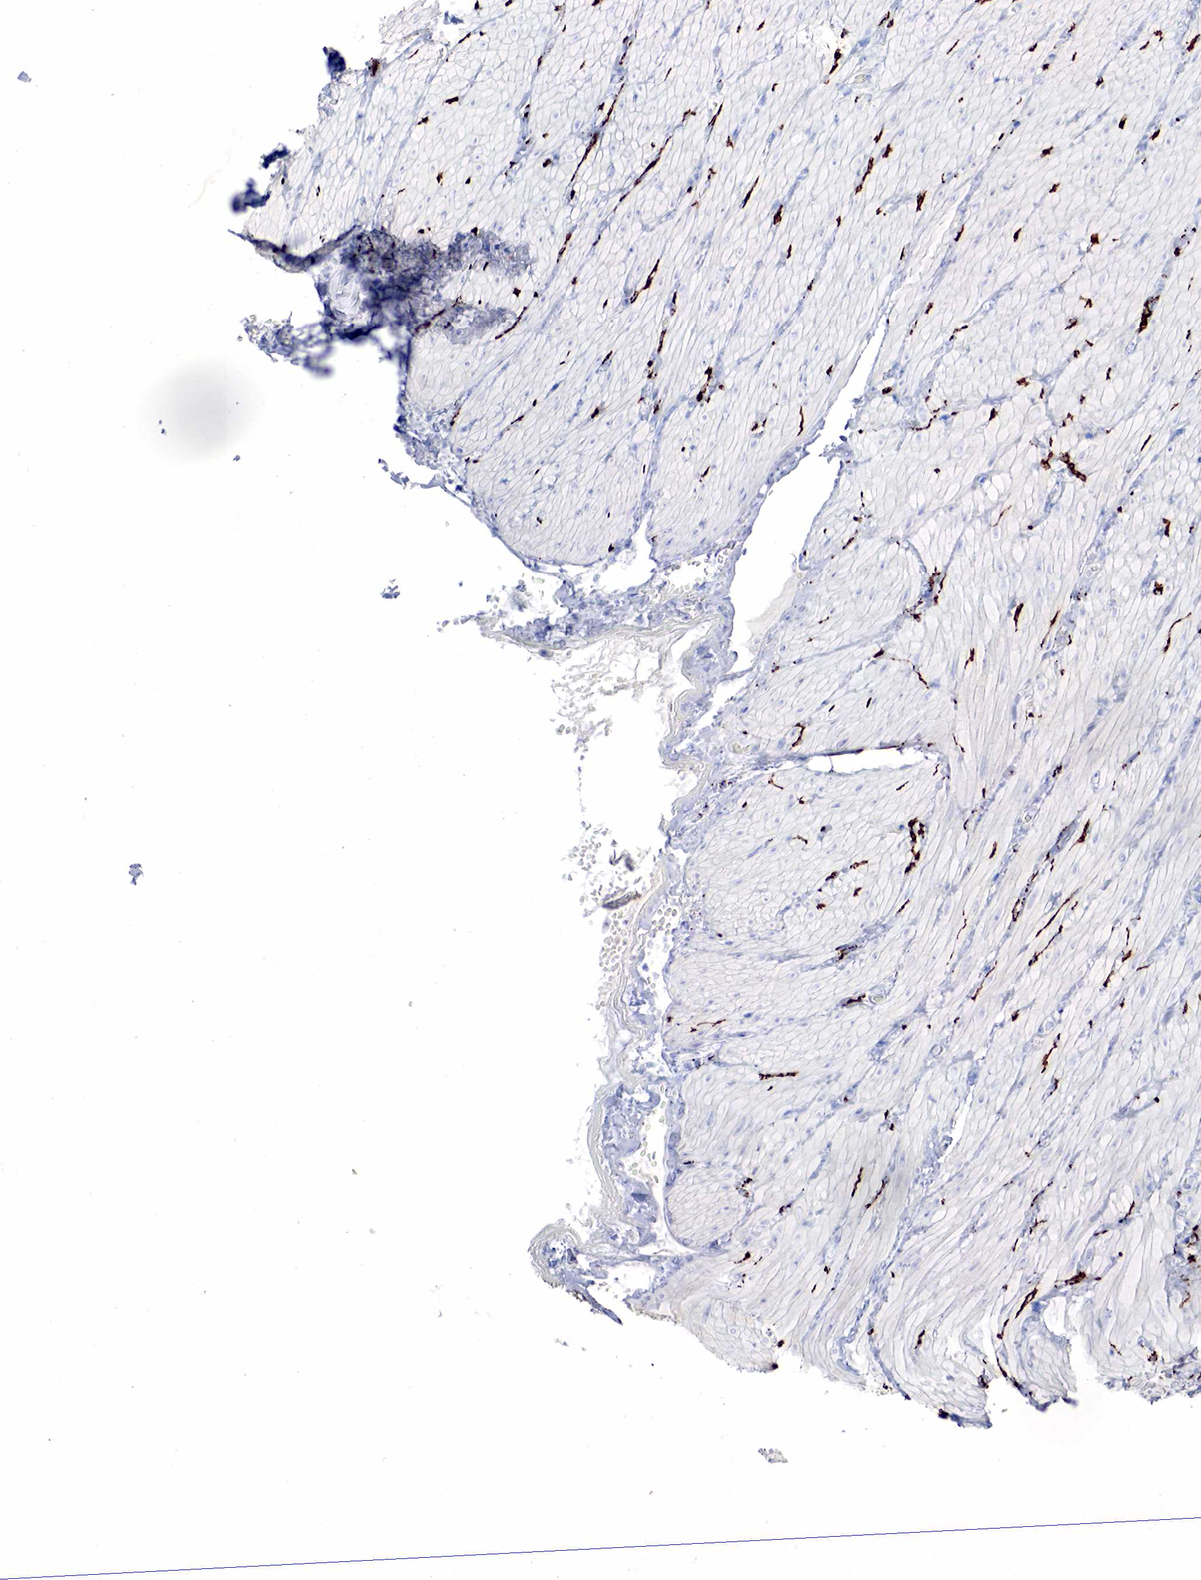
{"staining": {"intensity": "negative", "quantity": "none", "location": "none"}, "tissue": "smooth muscle", "cell_type": "Smooth muscle cells", "image_type": "normal", "snomed": [{"axis": "morphology", "description": "Normal tissue, NOS"}, {"axis": "topography", "description": "Duodenum"}], "caption": "The IHC micrograph has no significant expression in smooth muscle cells of smooth muscle. The staining was performed using DAB (3,3'-diaminobenzidine) to visualize the protein expression in brown, while the nuclei were stained in blue with hematoxylin (Magnification: 20x).", "gene": "SYP", "patient": {"sex": "male", "age": 63}}